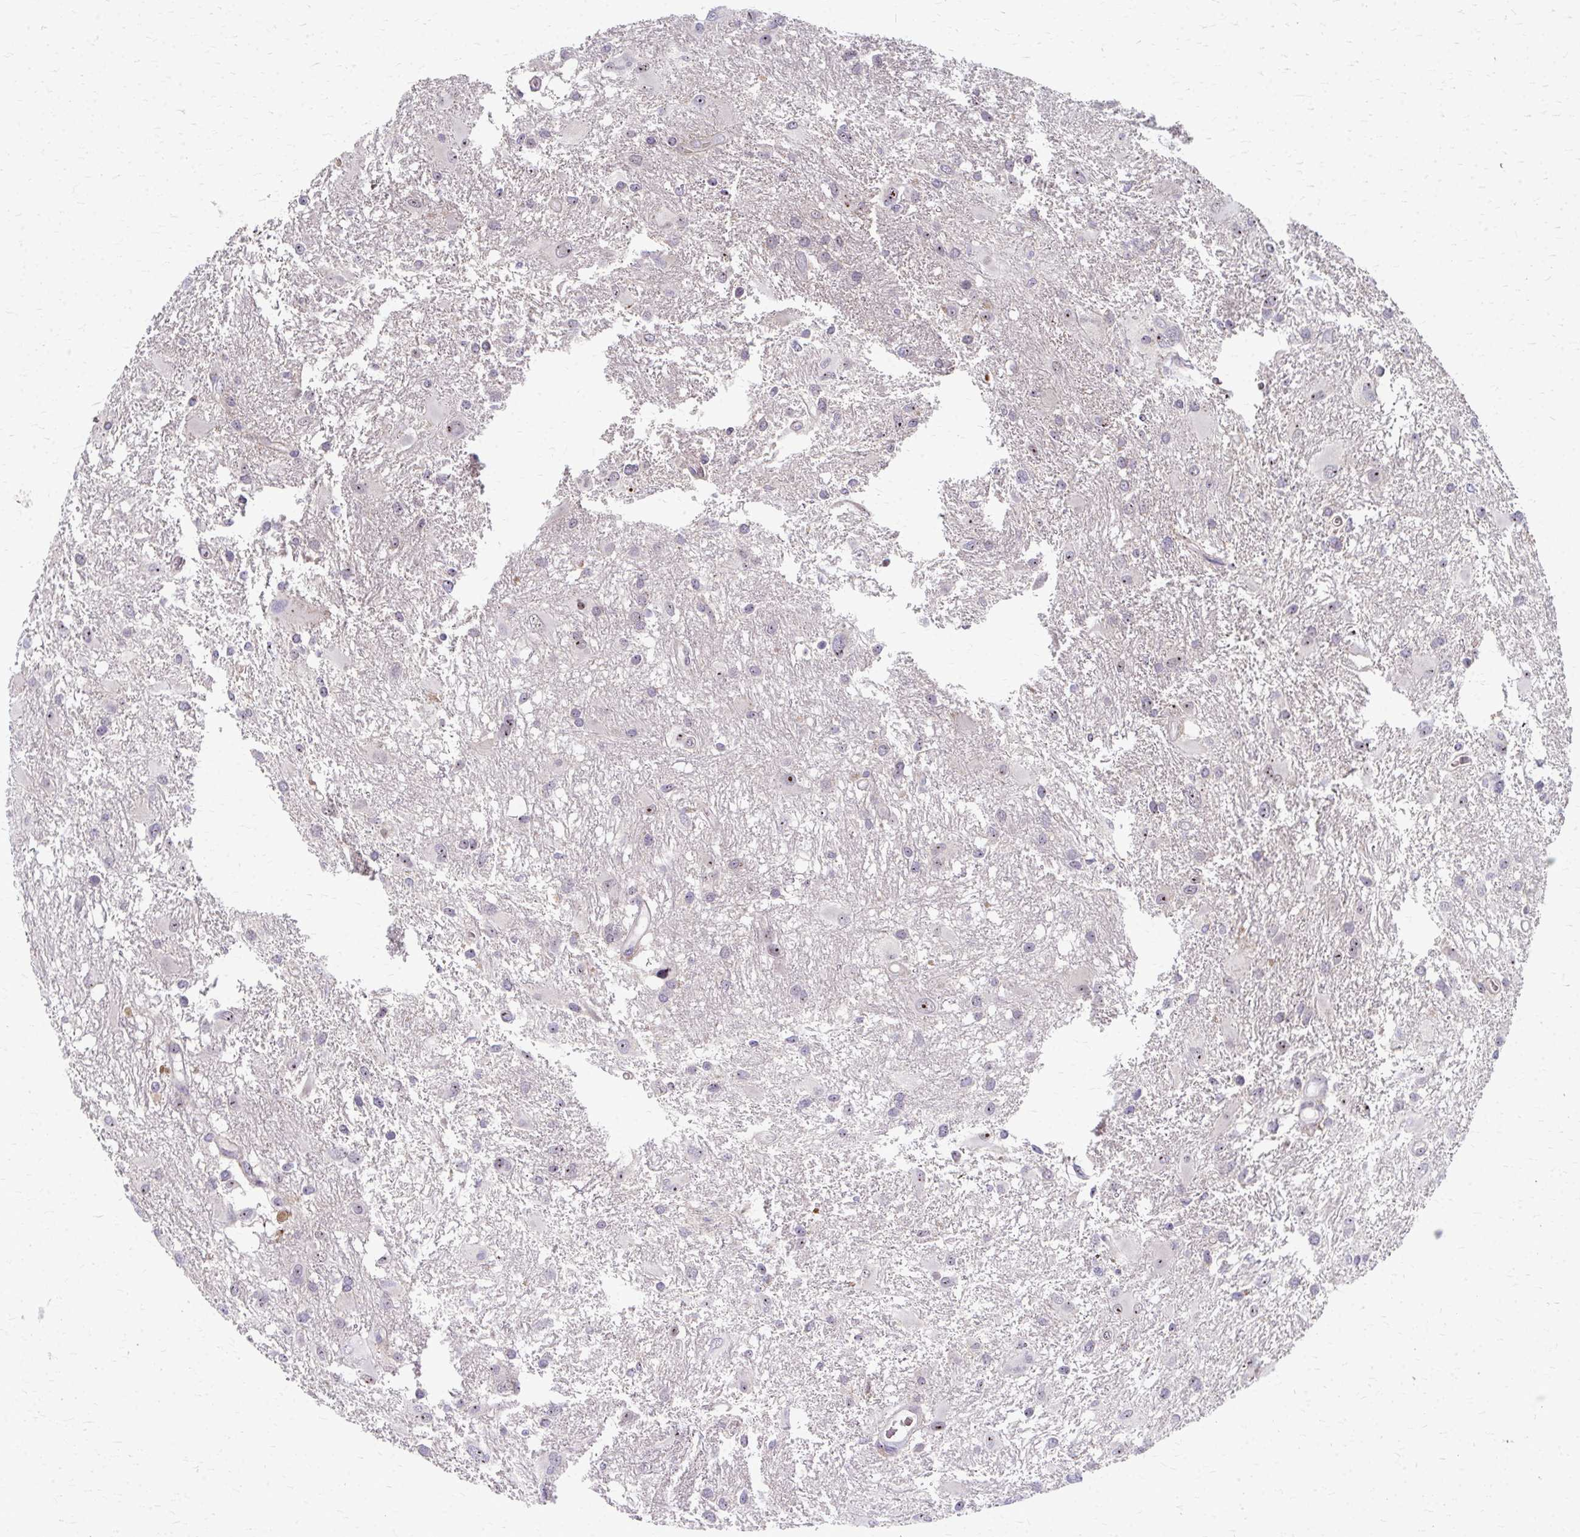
{"staining": {"intensity": "moderate", "quantity": "25%-75%", "location": "nuclear"}, "tissue": "glioma", "cell_type": "Tumor cells", "image_type": "cancer", "snomed": [{"axis": "morphology", "description": "Glioma, malignant, High grade"}, {"axis": "topography", "description": "Brain"}], "caption": "Malignant glioma (high-grade) stained with a brown dye displays moderate nuclear positive expression in approximately 25%-75% of tumor cells.", "gene": "NUDT16", "patient": {"sex": "male", "age": 53}}